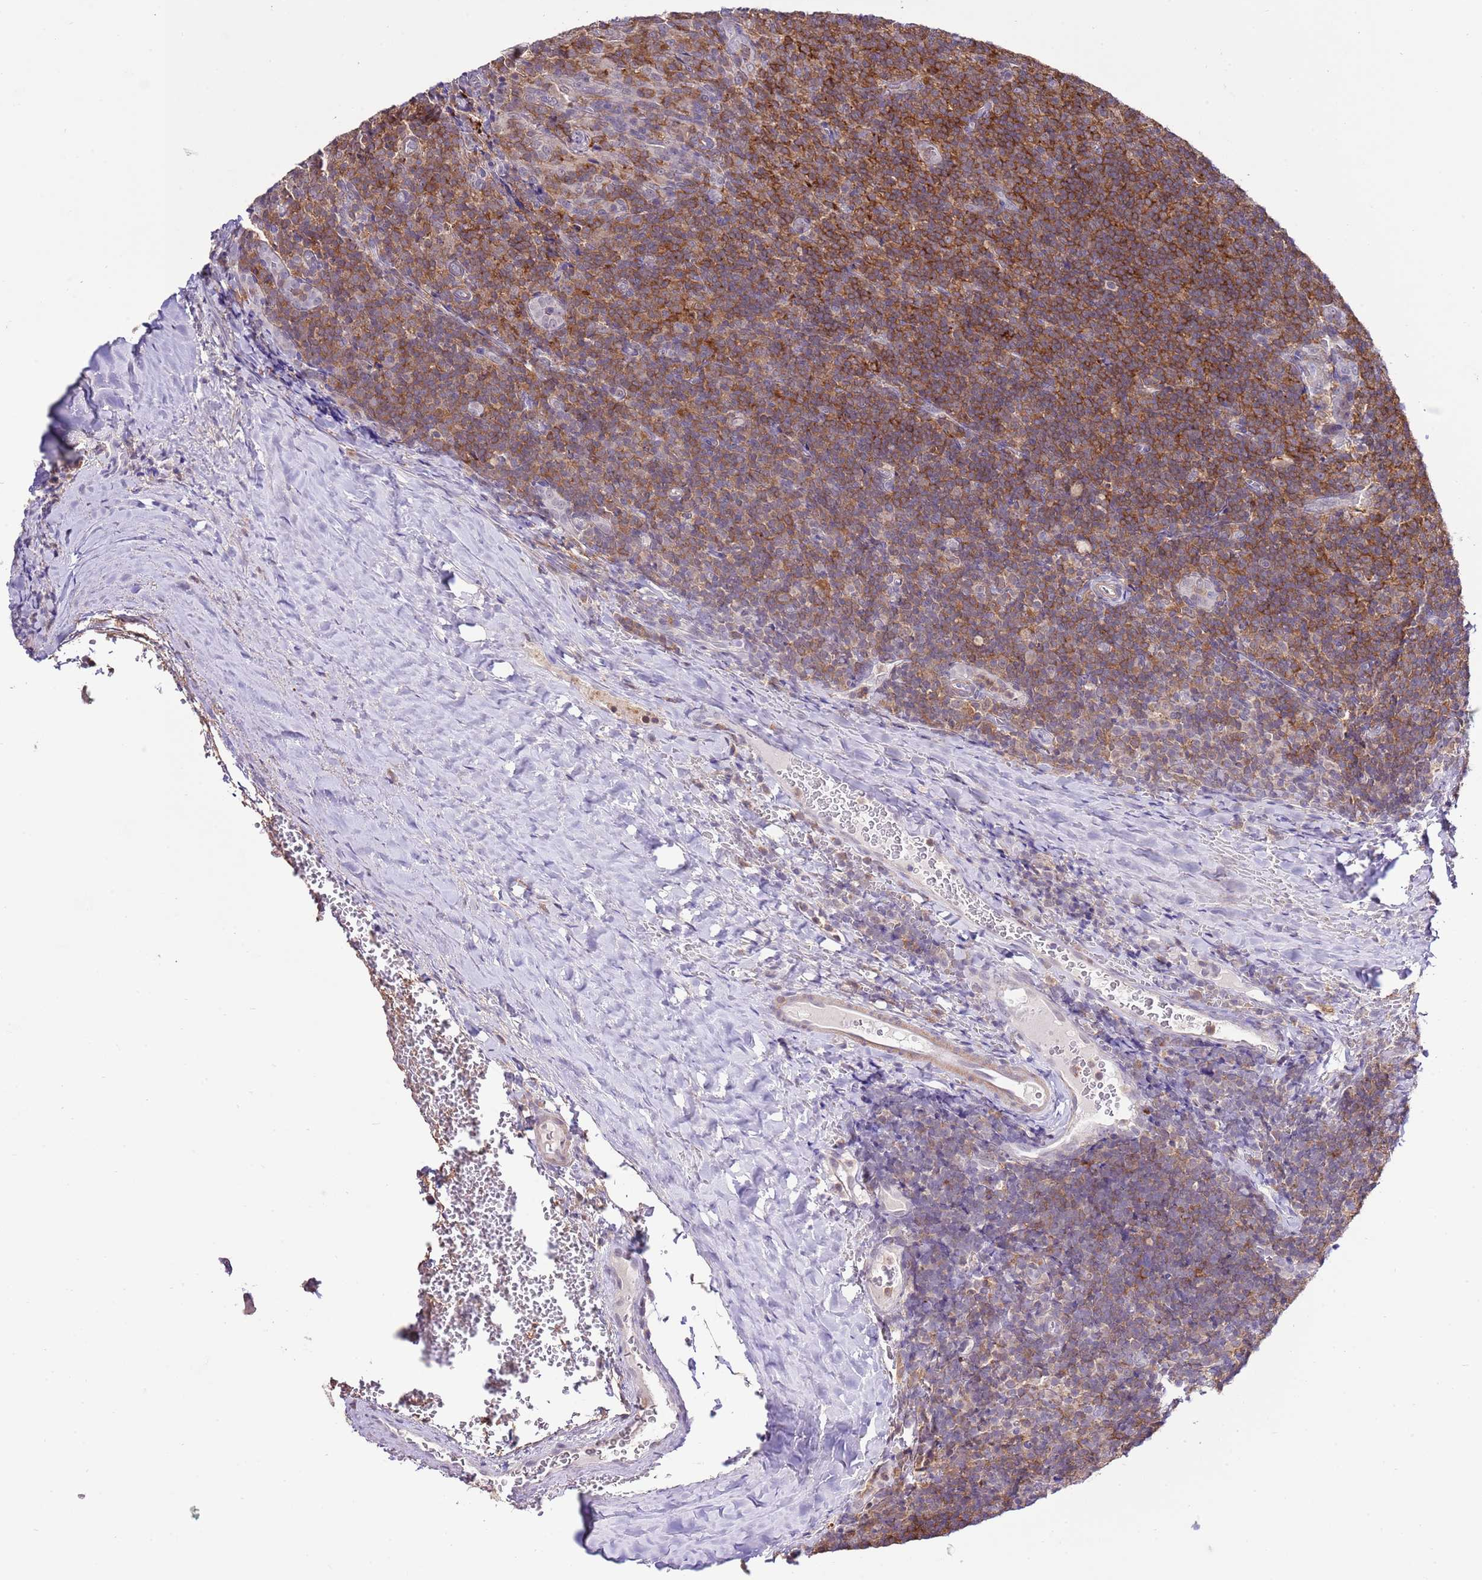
{"staining": {"intensity": "strong", "quantity": ">75%", "location": "cytoplasmic/membranous"}, "tissue": "tonsil", "cell_type": "Germinal center cells", "image_type": "normal", "snomed": [{"axis": "morphology", "description": "Normal tissue, NOS"}, {"axis": "topography", "description": "Tonsil"}], "caption": "Strong cytoplasmic/membranous staining for a protein is seen in approximately >75% of germinal center cells of unremarkable tonsil using immunohistochemistry.", "gene": "EFHD1", "patient": {"sex": "male", "age": 17}}